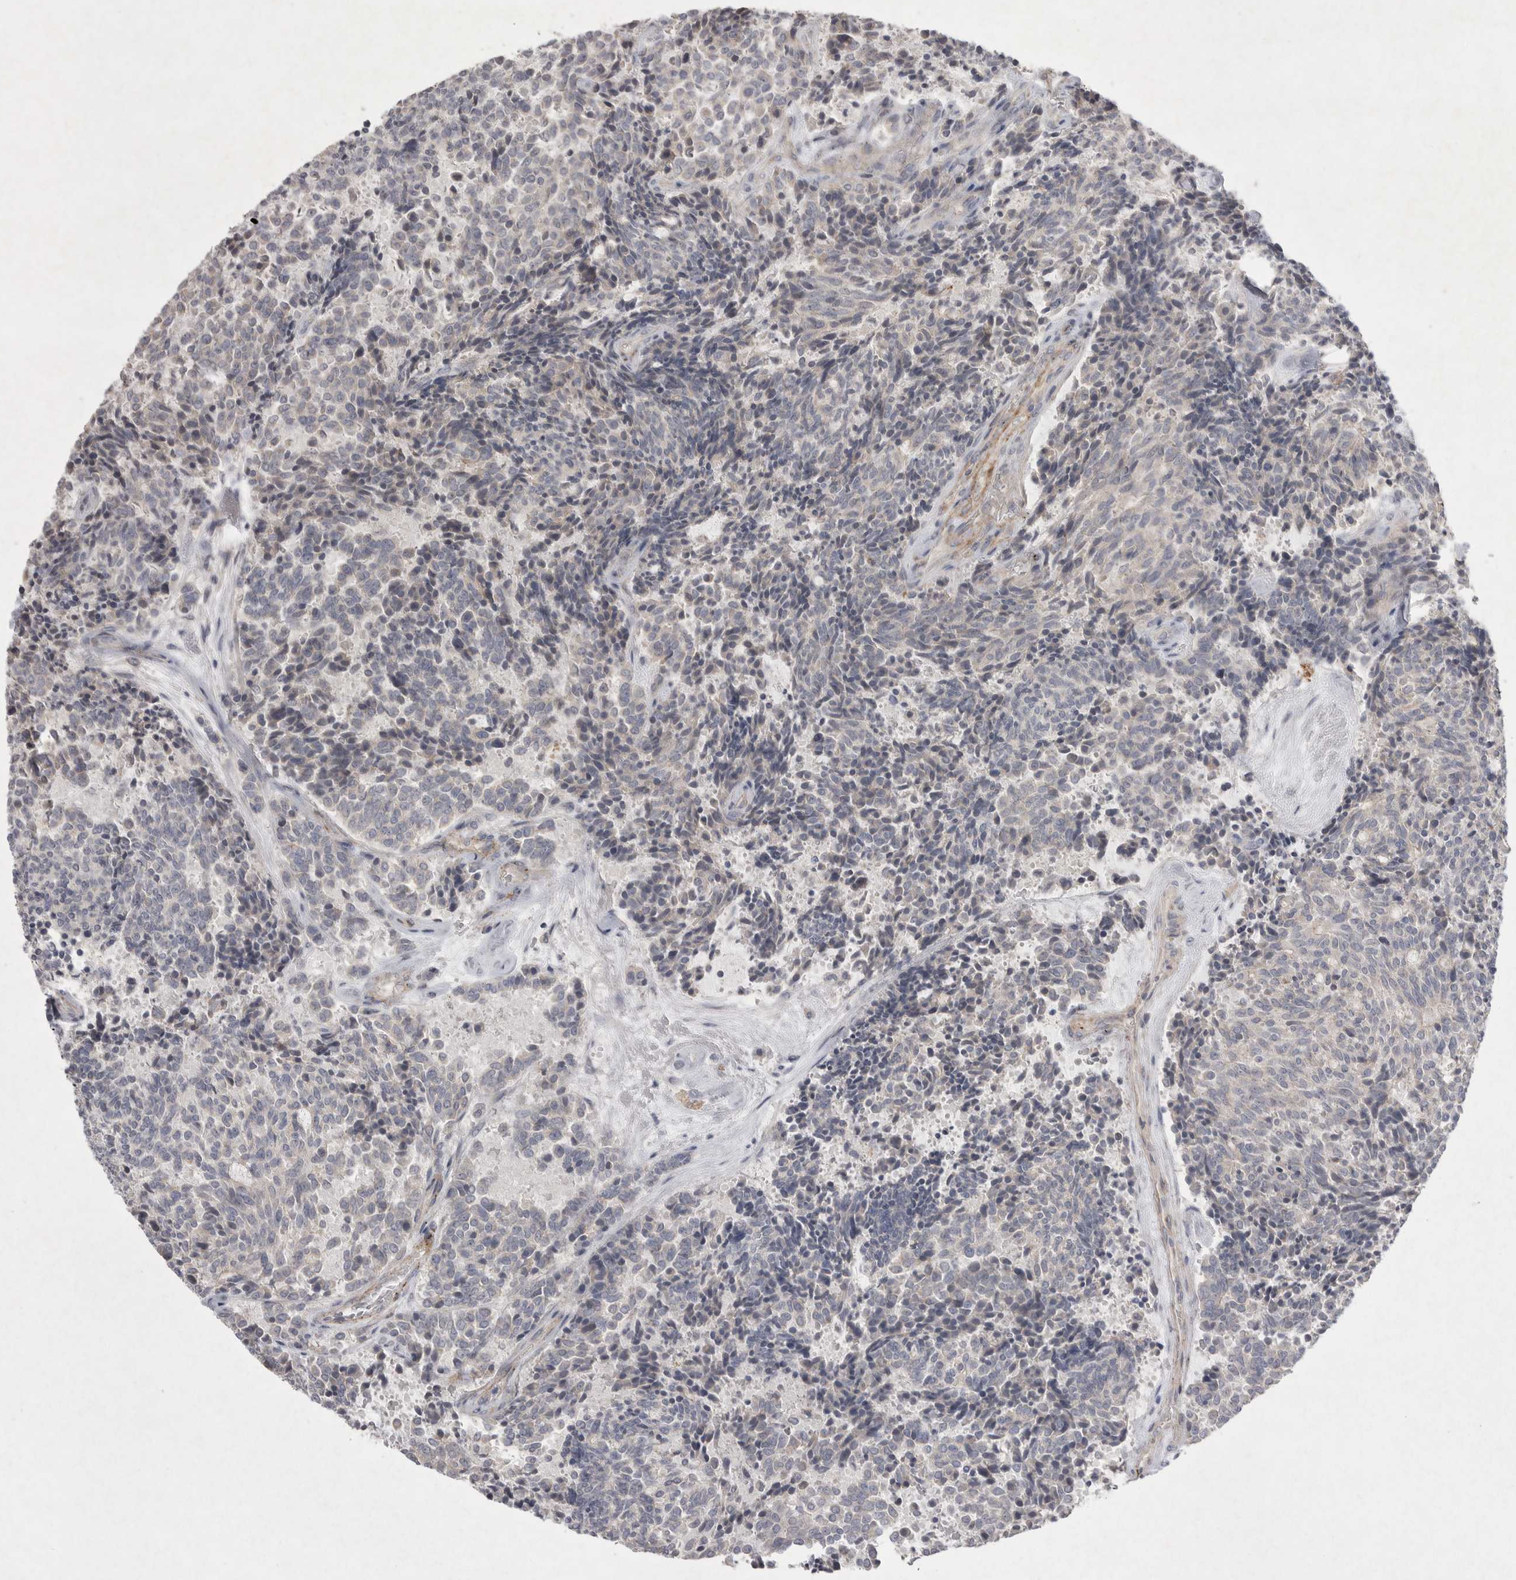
{"staining": {"intensity": "negative", "quantity": "none", "location": "none"}, "tissue": "carcinoid", "cell_type": "Tumor cells", "image_type": "cancer", "snomed": [{"axis": "morphology", "description": "Carcinoid, malignant, NOS"}, {"axis": "topography", "description": "Pancreas"}], "caption": "Immunohistochemistry image of neoplastic tissue: carcinoid stained with DAB (3,3'-diaminobenzidine) displays no significant protein positivity in tumor cells. (DAB IHC visualized using brightfield microscopy, high magnification).", "gene": "VANGL2", "patient": {"sex": "female", "age": 54}}